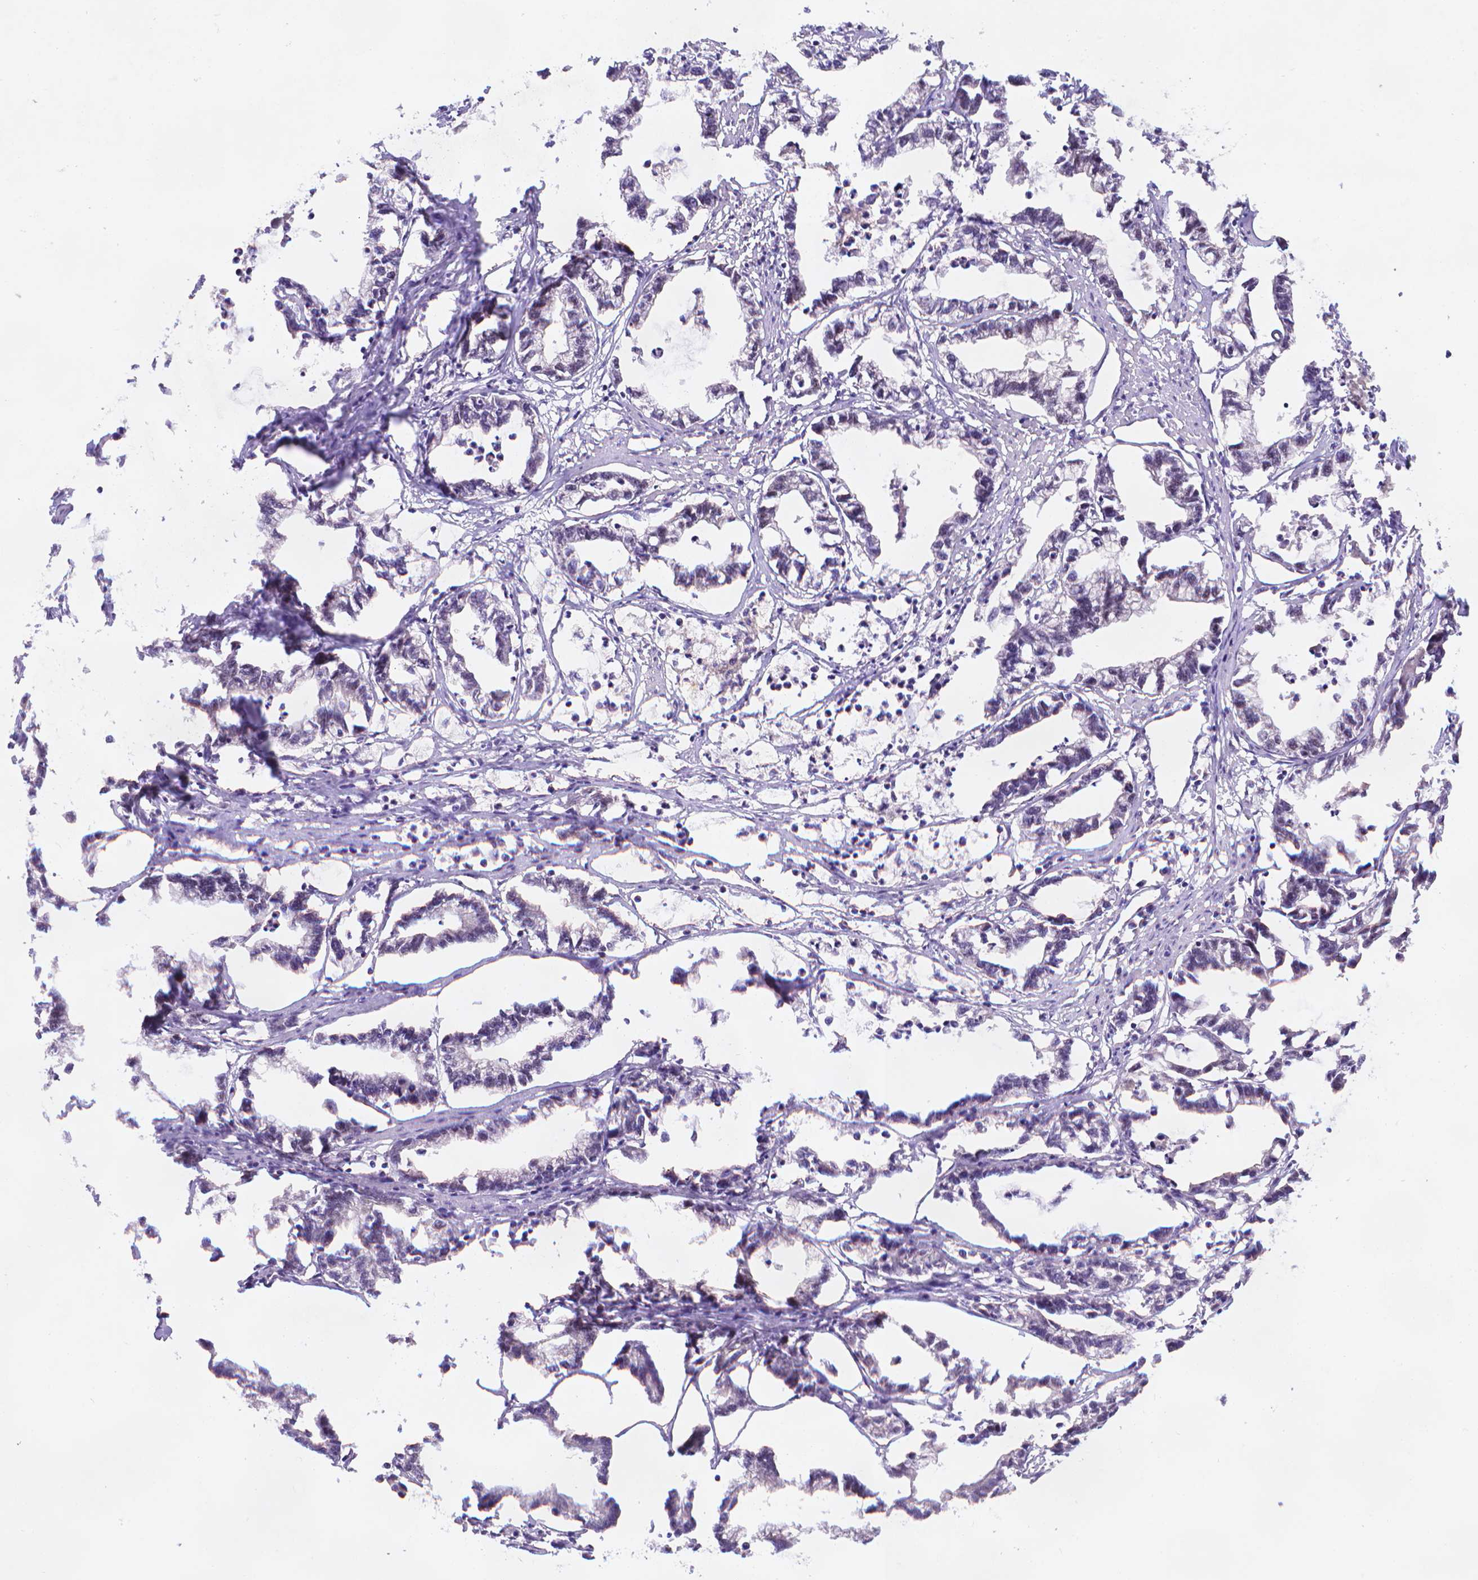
{"staining": {"intensity": "moderate", "quantity": "<25%", "location": "nuclear"}, "tissue": "stomach cancer", "cell_type": "Tumor cells", "image_type": "cancer", "snomed": [{"axis": "morphology", "description": "Adenocarcinoma, NOS"}, {"axis": "topography", "description": "Stomach"}], "caption": "Stomach adenocarcinoma was stained to show a protein in brown. There is low levels of moderate nuclear expression in approximately <25% of tumor cells. (Brightfield microscopy of DAB IHC at high magnification).", "gene": "FGD2", "patient": {"sex": "male", "age": 83}}